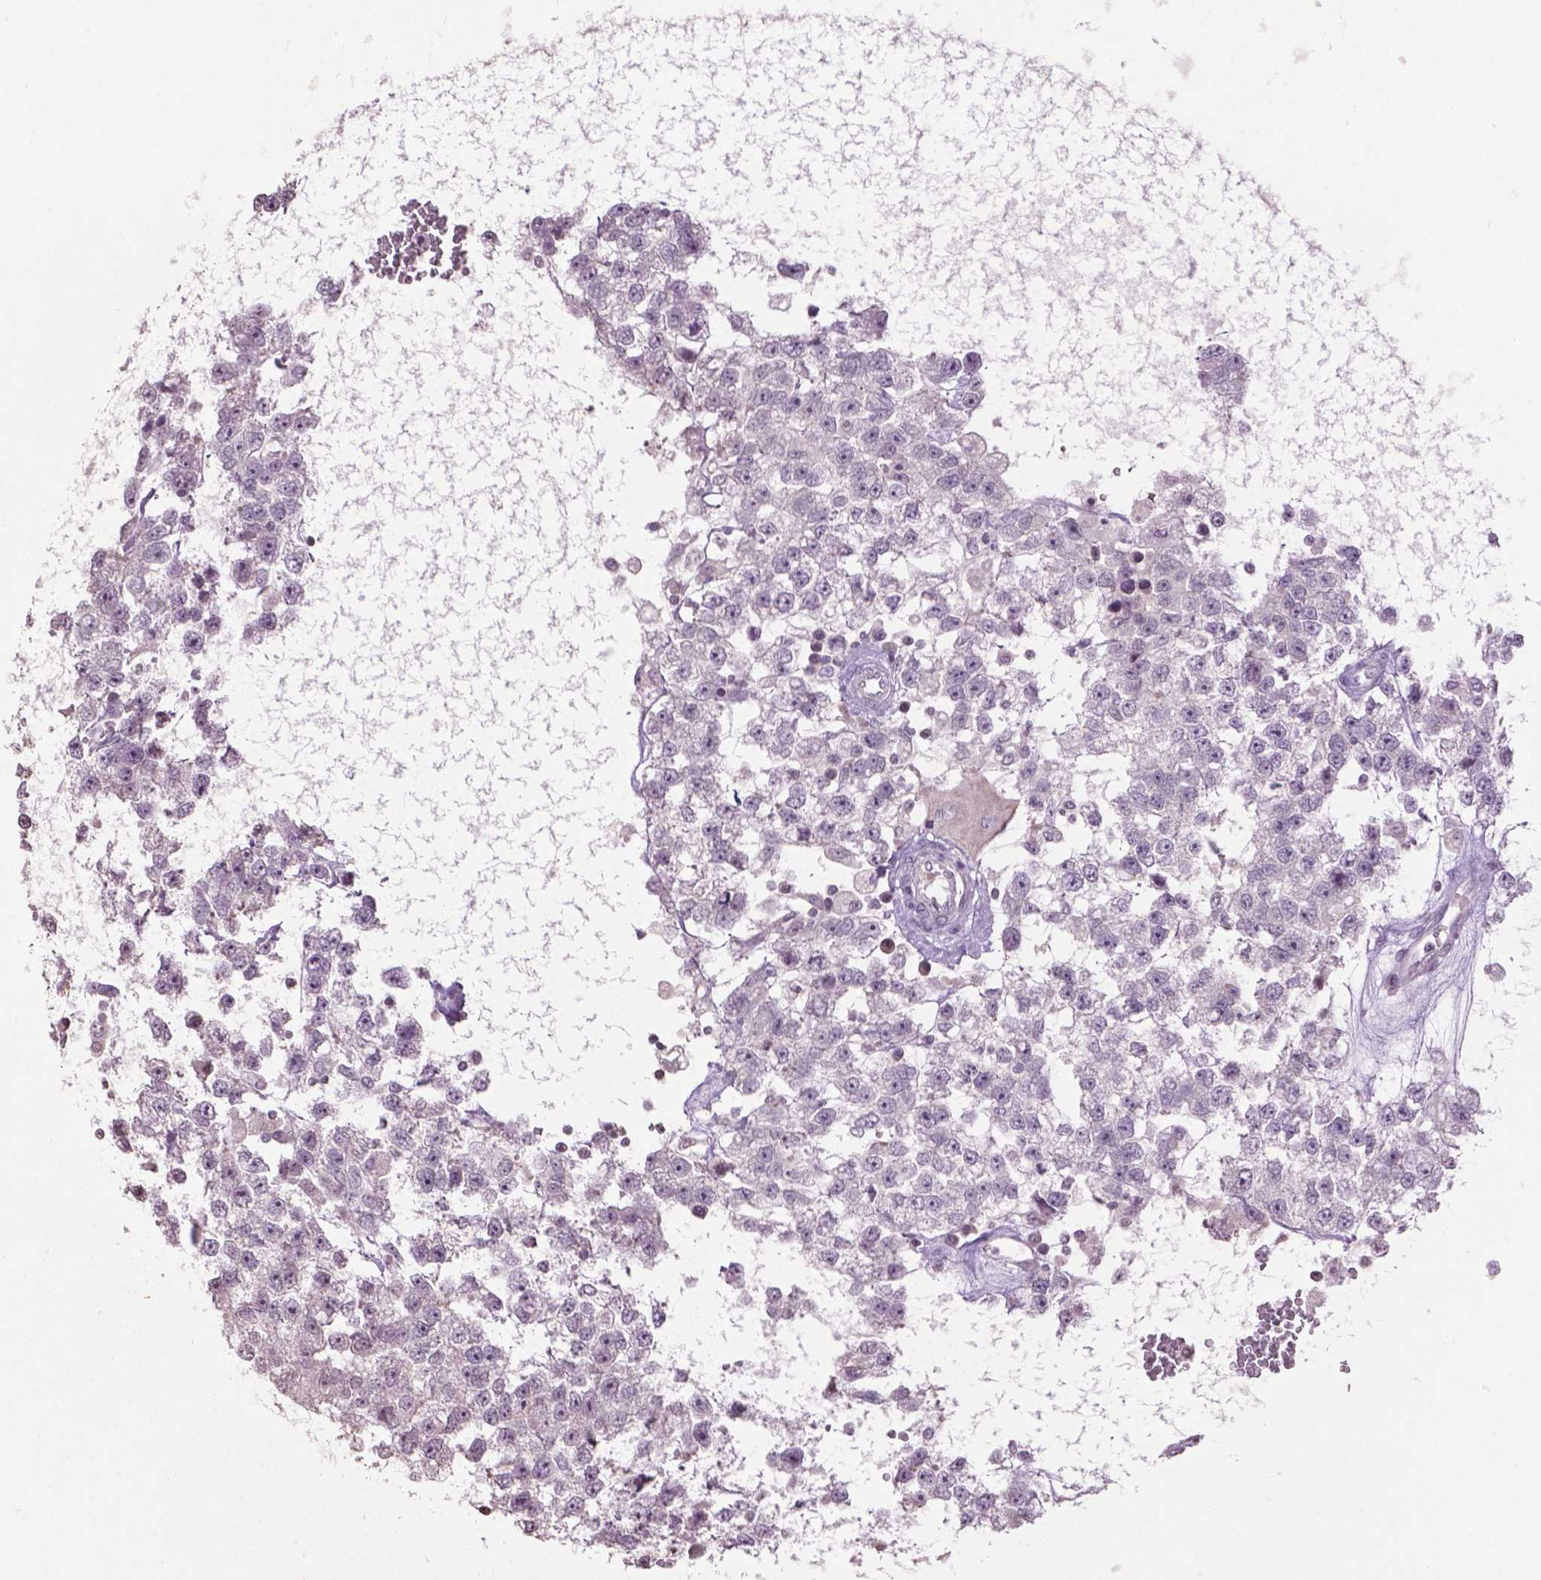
{"staining": {"intensity": "negative", "quantity": "none", "location": "none"}, "tissue": "testis cancer", "cell_type": "Tumor cells", "image_type": "cancer", "snomed": [{"axis": "morphology", "description": "Seminoma, NOS"}, {"axis": "topography", "description": "Testis"}], "caption": "Testis cancer (seminoma) was stained to show a protein in brown. There is no significant expression in tumor cells.", "gene": "NTNG2", "patient": {"sex": "male", "age": 34}}